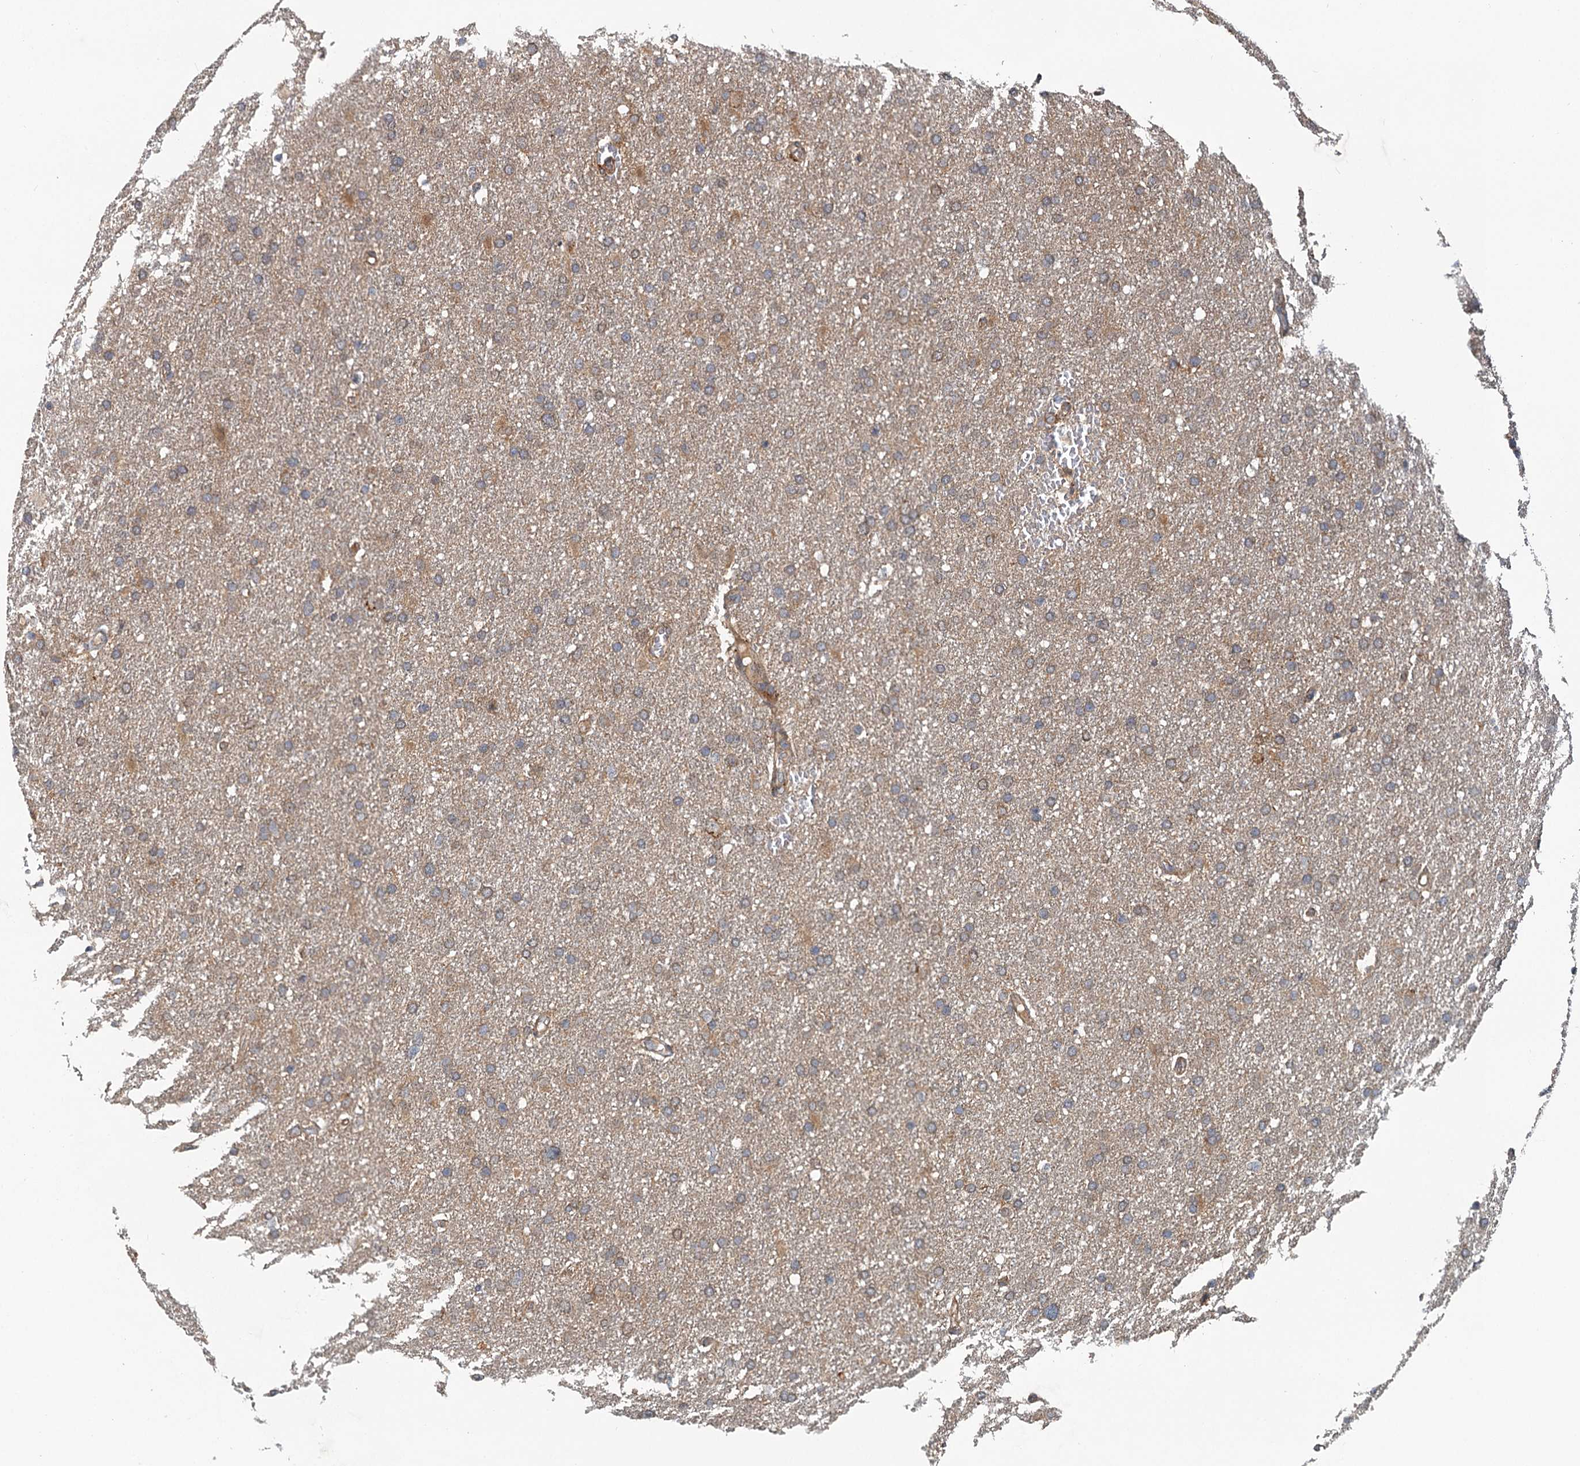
{"staining": {"intensity": "weak", "quantity": "25%-75%", "location": "cytoplasmic/membranous"}, "tissue": "glioma", "cell_type": "Tumor cells", "image_type": "cancer", "snomed": [{"axis": "morphology", "description": "Glioma, malignant, High grade"}, {"axis": "topography", "description": "Cerebral cortex"}], "caption": "Malignant glioma (high-grade) was stained to show a protein in brown. There is low levels of weak cytoplasmic/membranous positivity in about 25%-75% of tumor cells.", "gene": "LRRK2", "patient": {"sex": "female", "age": 36}}